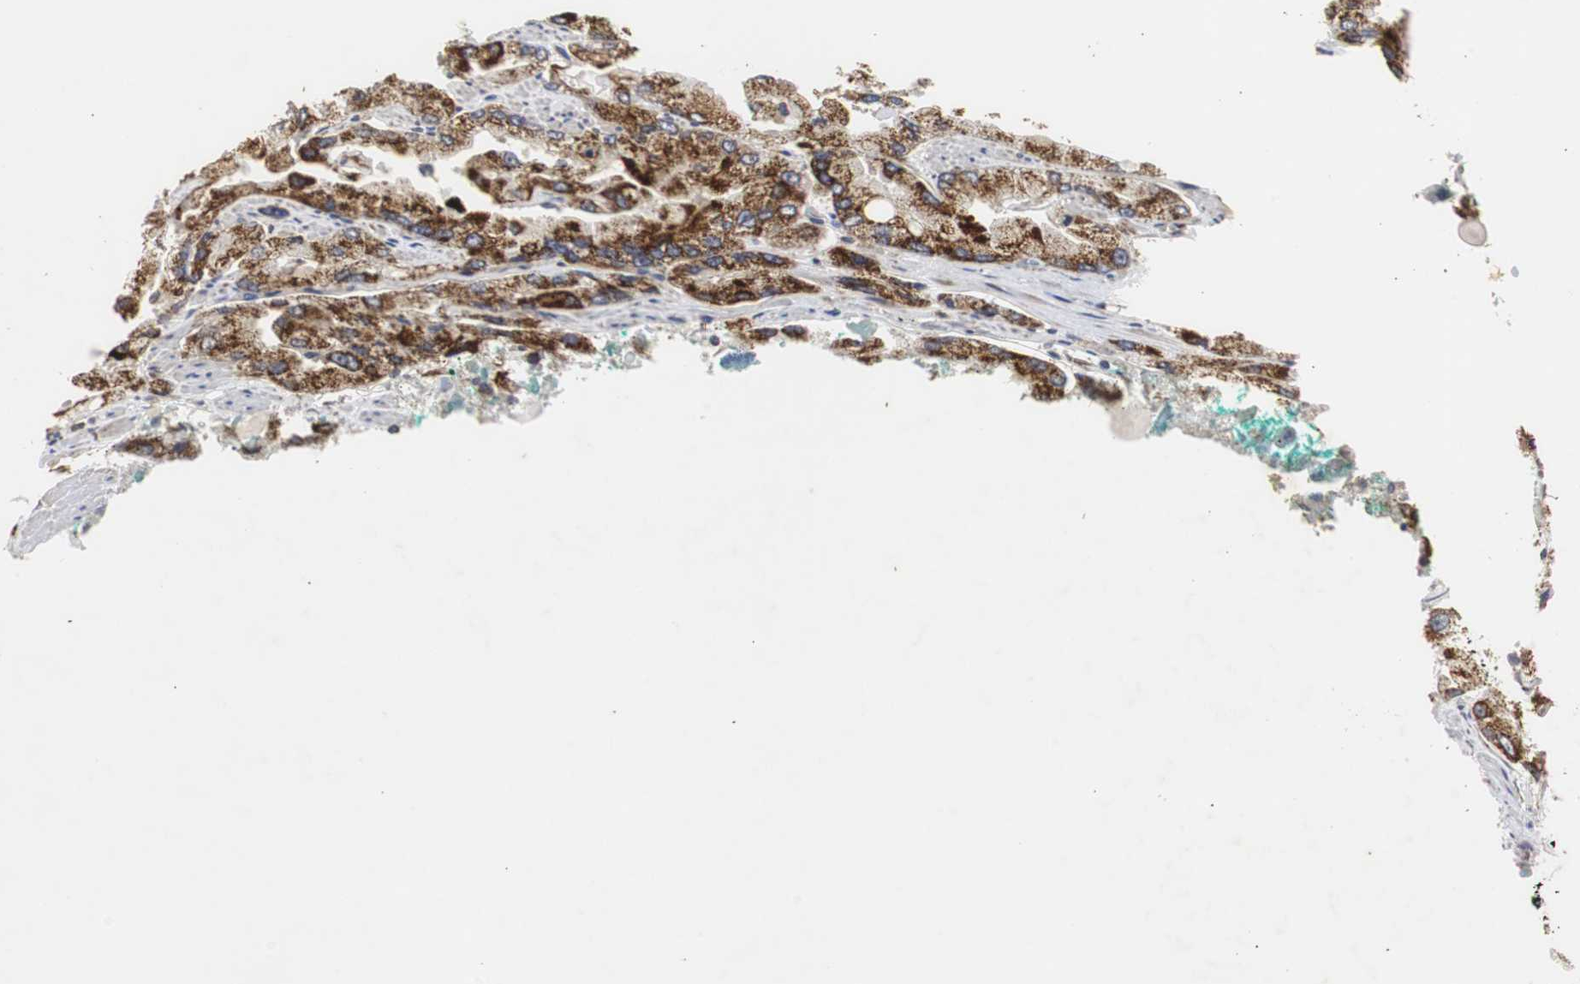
{"staining": {"intensity": "strong", "quantity": ">75%", "location": "cytoplasmic/membranous"}, "tissue": "prostate cancer", "cell_type": "Tumor cells", "image_type": "cancer", "snomed": [{"axis": "morphology", "description": "Adenocarcinoma, High grade"}, {"axis": "topography", "description": "Prostate"}], "caption": "High-magnification brightfield microscopy of prostate cancer stained with DAB (3,3'-diaminobenzidine) (brown) and counterstained with hematoxylin (blue). tumor cells exhibit strong cytoplasmic/membranous staining is present in approximately>75% of cells. (IHC, brightfield microscopy, high magnification).", "gene": "HSD17B10", "patient": {"sex": "male", "age": 58}}